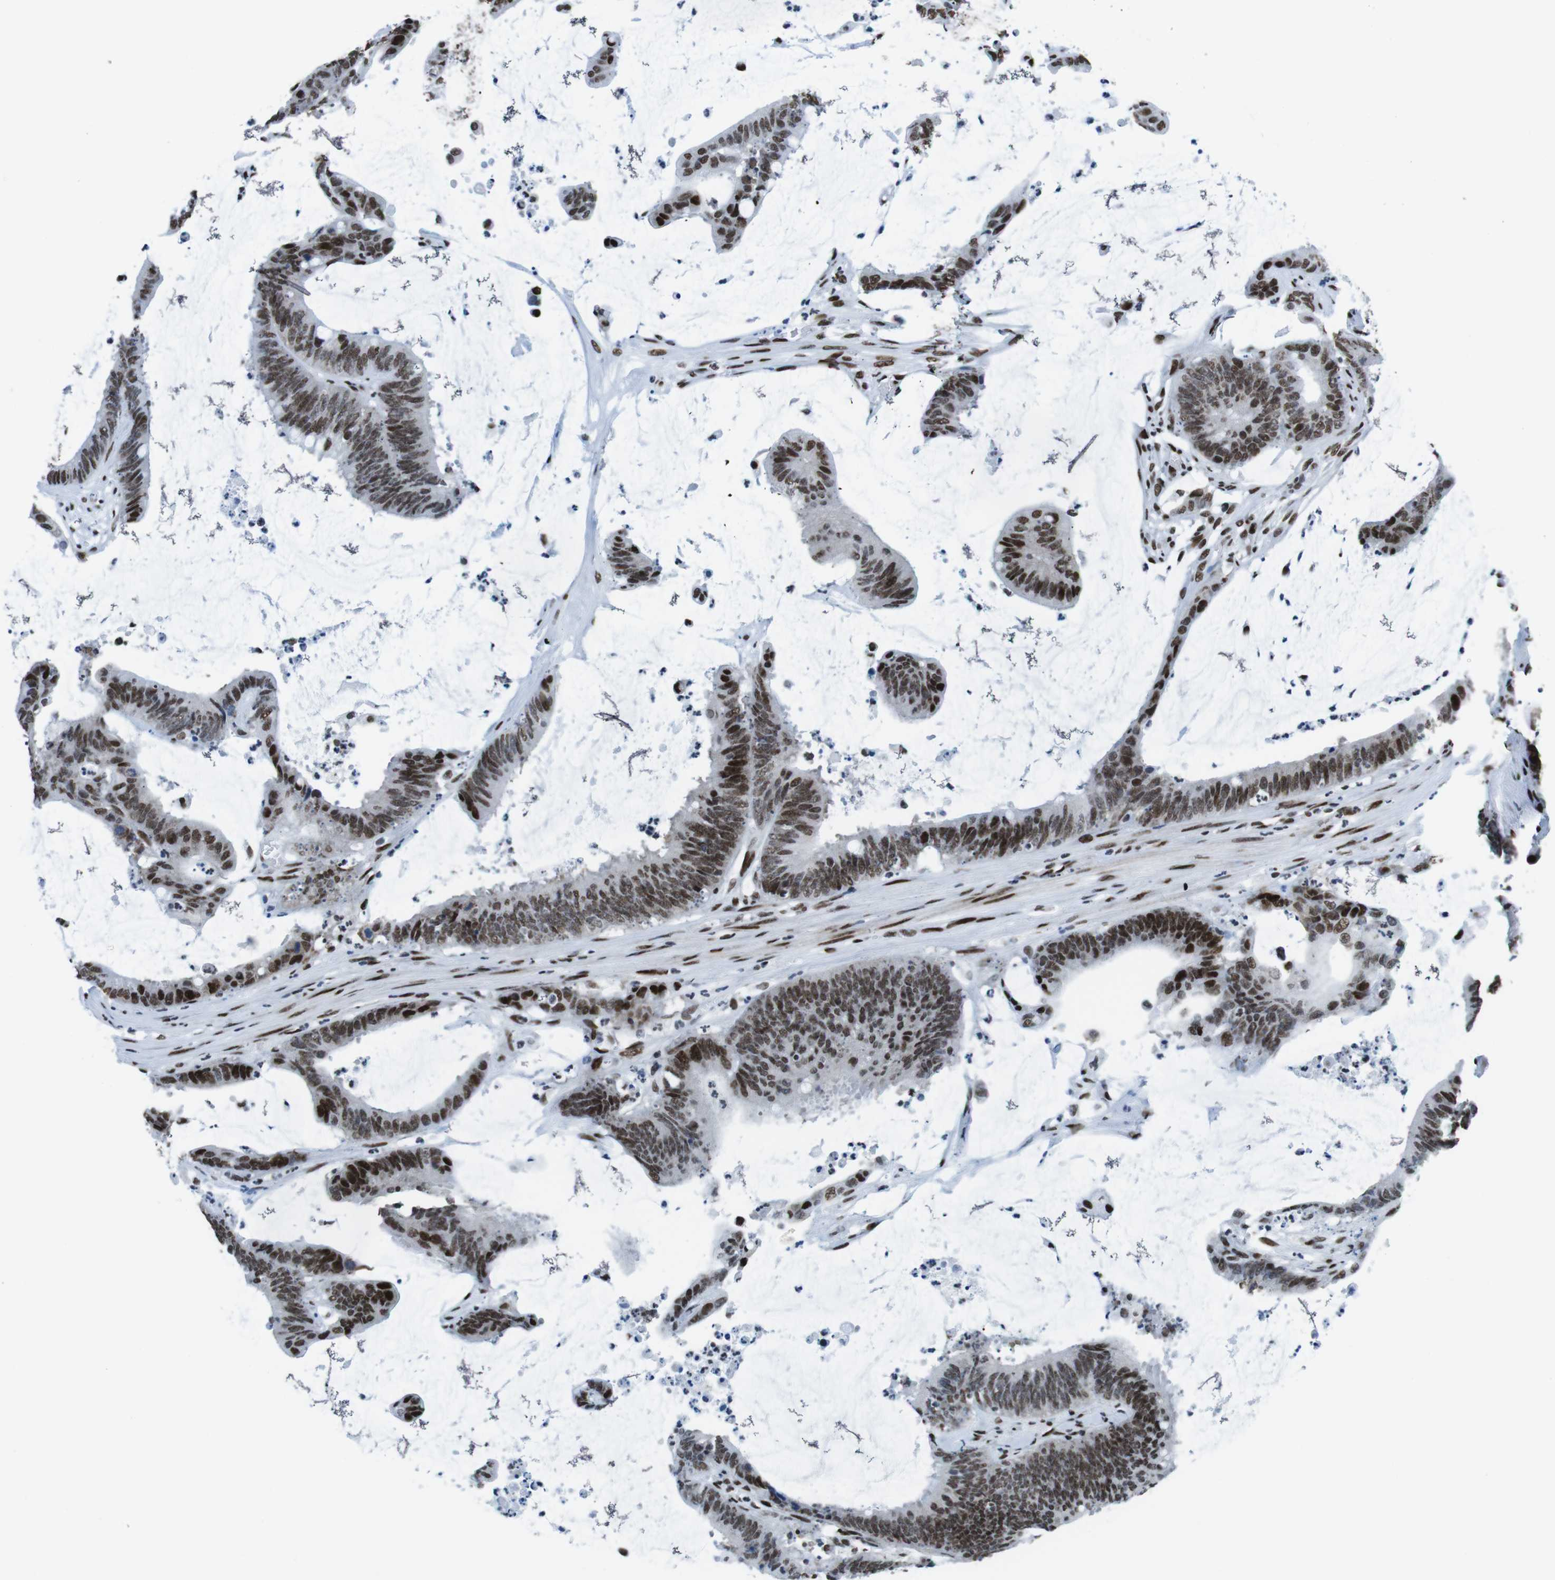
{"staining": {"intensity": "moderate", "quantity": ">75%", "location": "nuclear"}, "tissue": "colorectal cancer", "cell_type": "Tumor cells", "image_type": "cancer", "snomed": [{"axis": "morphology", "description": "Adenocarcinoma, NOS"}, {"axis": "topography", "description": "Rectum"}], "caption": "Immunohistochemistry histopathology image of human adenocarcinoma (colorectal) stained for a protein (brown), which shows medium levels of moderate nuclear staining in approximately >75% of tumor cells.", "gene": "CITED2", "patient": {"sex": "female", "age": 66}}